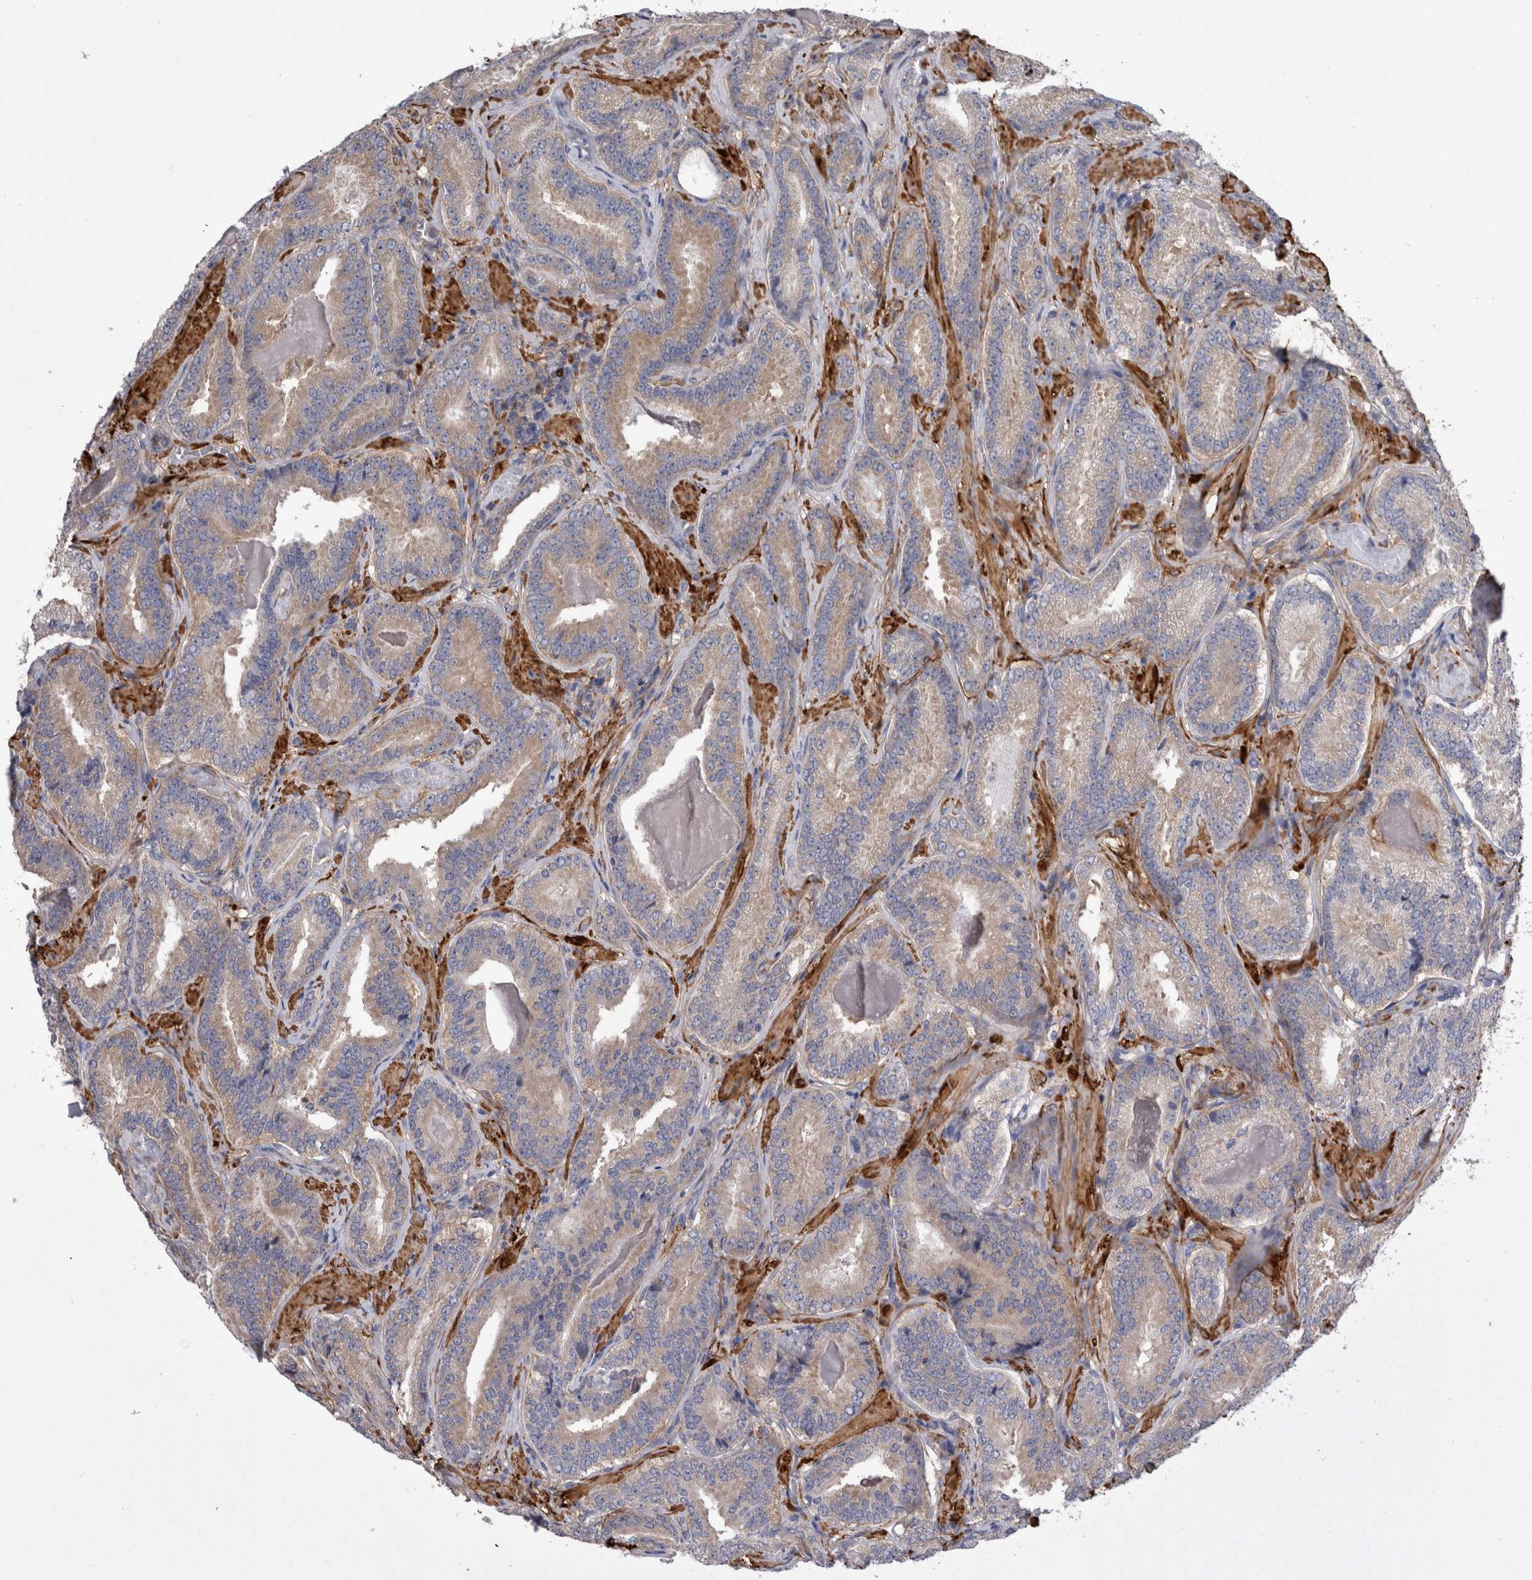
{"staining": {"intensity": "negative", "quantity": "none", "location": "none"}, "tissue": "prostate cancer", "cell_type": "Tumor cells", "image_type": "cancer", "snomed": [{"axis": "morphology", "description": "Adenocarcinoma, Low grade"}, {"axis": "topography", "description": "Prostate"}], "caption": "This is an immunohistochemistry (IHC) micrograph of human low-grade adenocarcinoma (prostate). There is no positivity in tumor cells.", "gene": "EPRS1", "patient": {"sex": "male", "age": 51}}